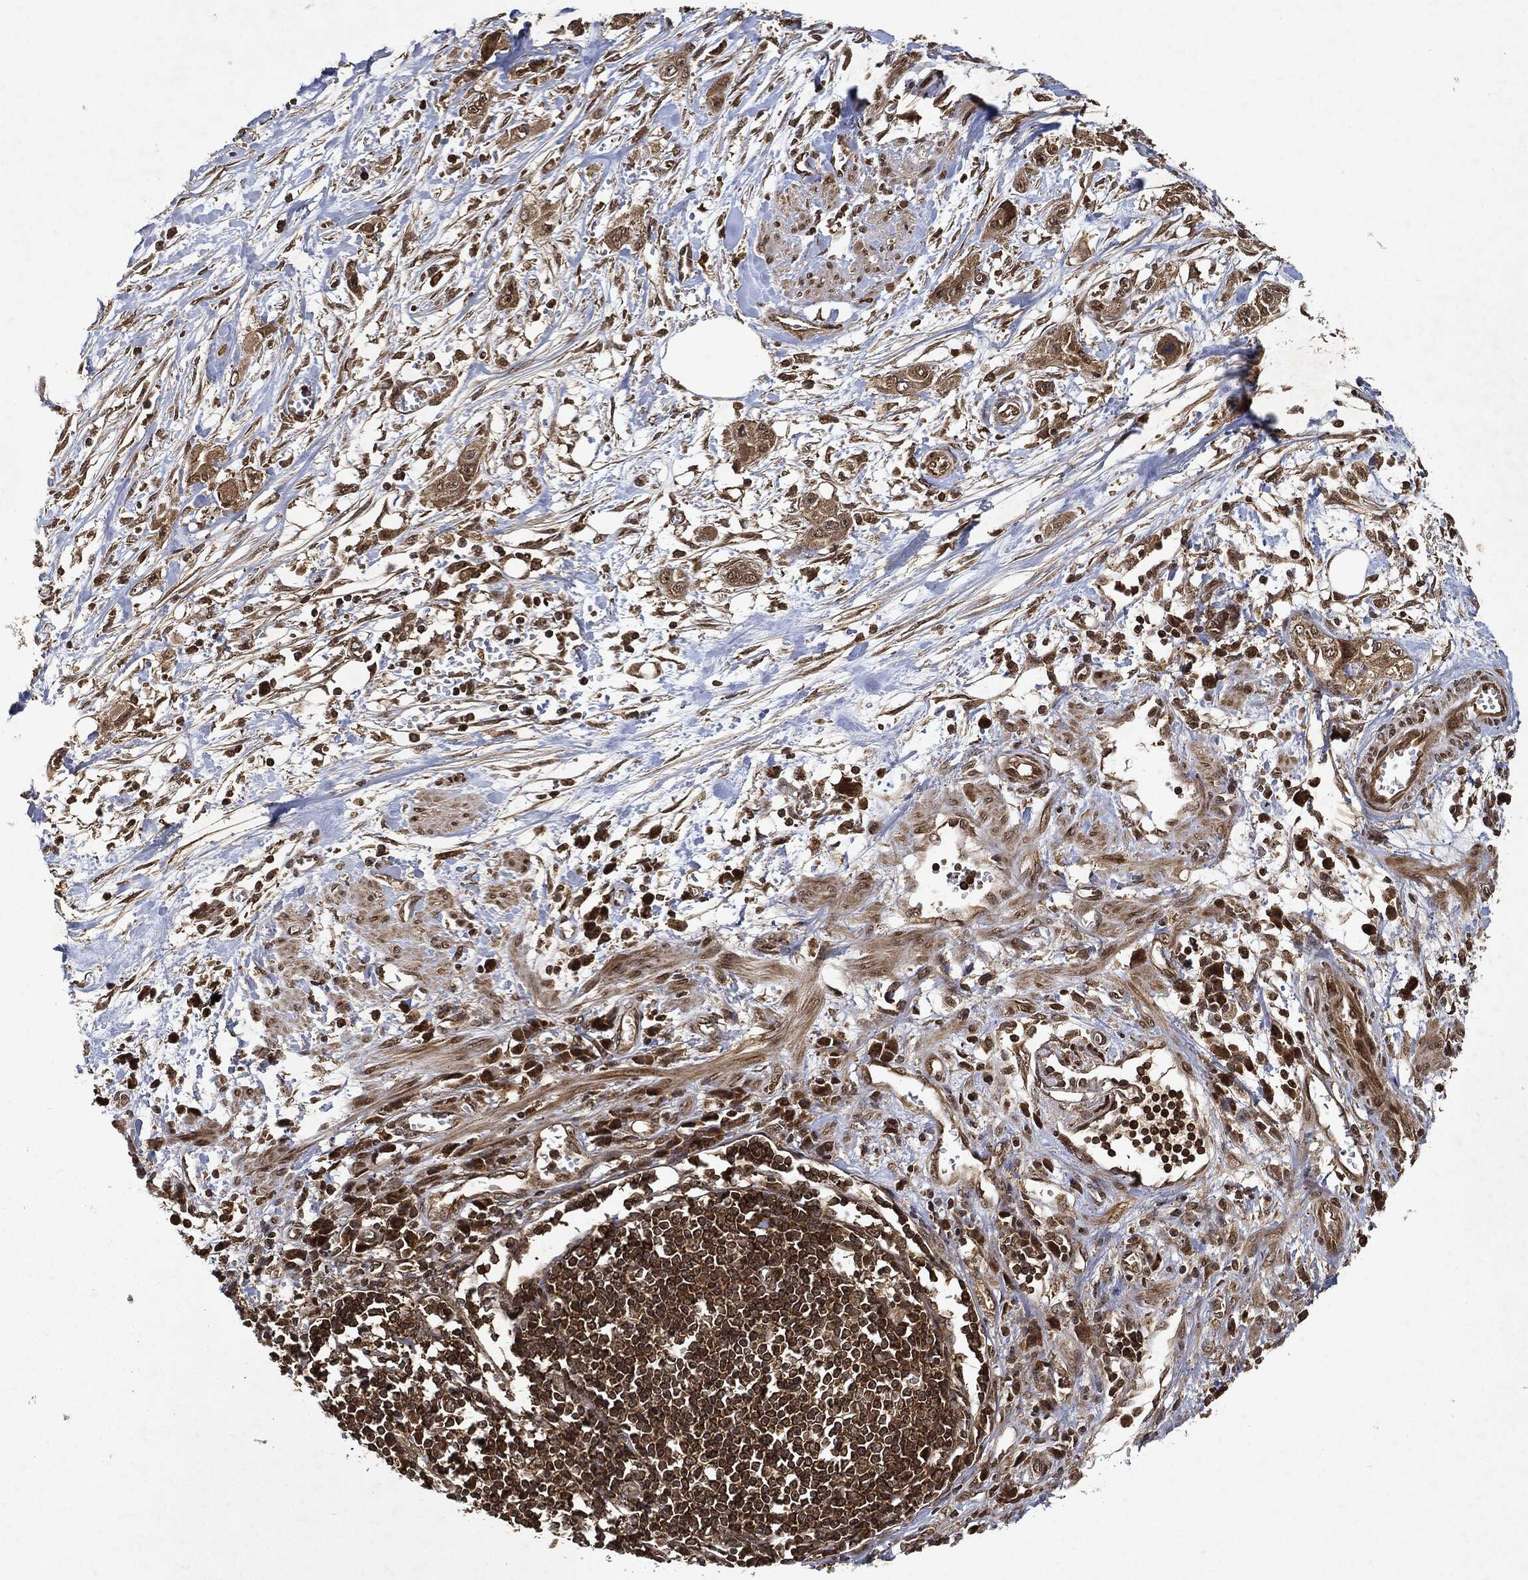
{"staining": {"intensity": "moderate", "quantity": ">75%", "location": "cytoplasmic/membranous"}, "tissue": "pancreatic cancer", "cell_type": "Tumor cells", "image_type": "cancer", "snomed": [{"axis": "morphology", "description": "Adenocarcinoma, NOS"}, {"axis": "topography", "description": "Pancreas"}], "caption": "DAB immunohistochemical staining of pancreatic cancer (adenocarcinoma) demonstrates moderate cytoplasmic/membranous protein expression in about >75% of tumor cells.", "gene": "ZNF226", "patient": {"sex": "male", "age": 72}}